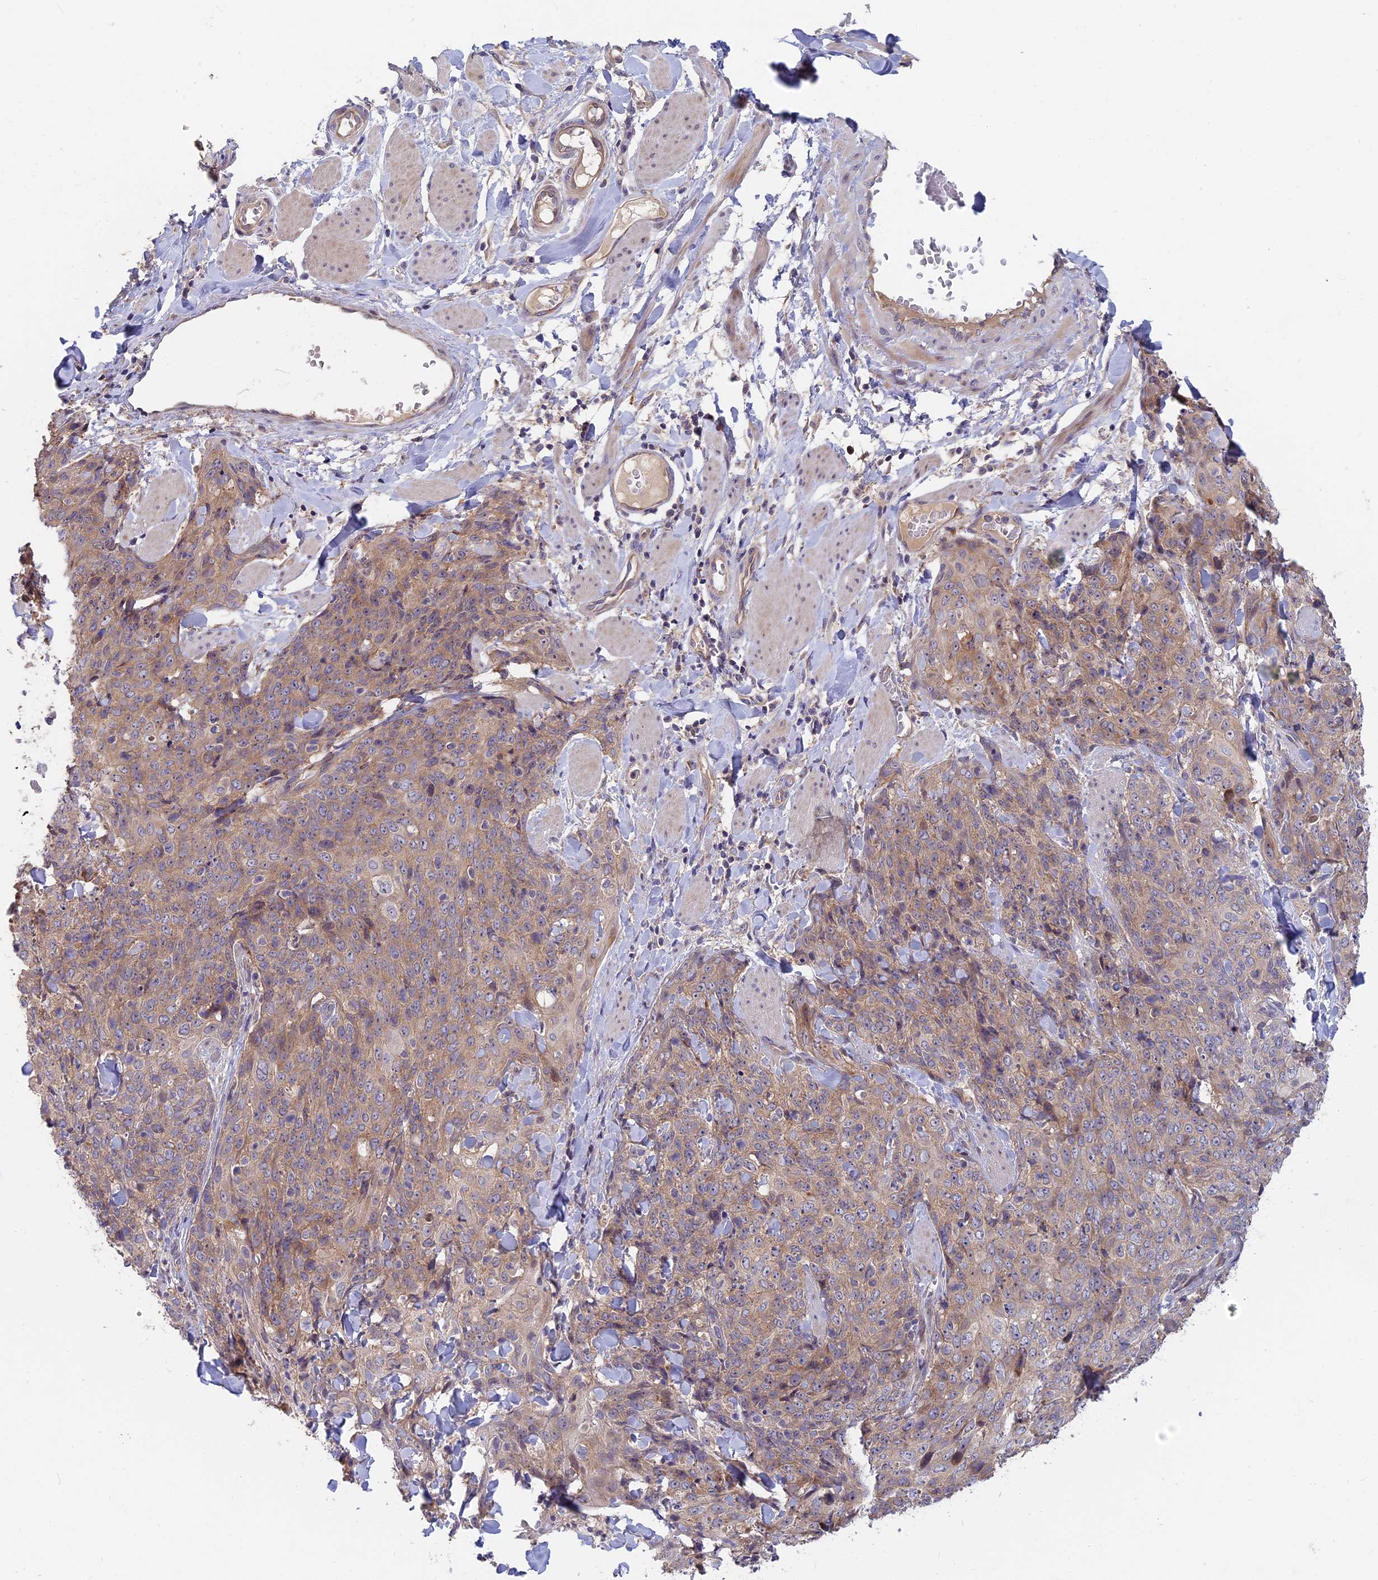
{"staining": {"intensity": "weak", "quantity": ">75%", "location": "cytoplasmic/membranous"}, "tissue": "skin cancer", "cell_type": "Tumor cells", "image_type": "cancer", "snomed": [{"axis": "morphology", "description": "Squamous cell carcinoma, NOS"}, {"axis": "topography", "description": "Skin"}, {"axis": "topography", "description": "Vulva"}], "caption": "Human skin cancer (squamous cell carcinoma) stained for a protein (brown) exhibits weak cytoplasmic/membranous positive staining in approximately >75% of tumor cells.", "gene": "TENT4B", "patient": {"sex": "female", "age": 85}}